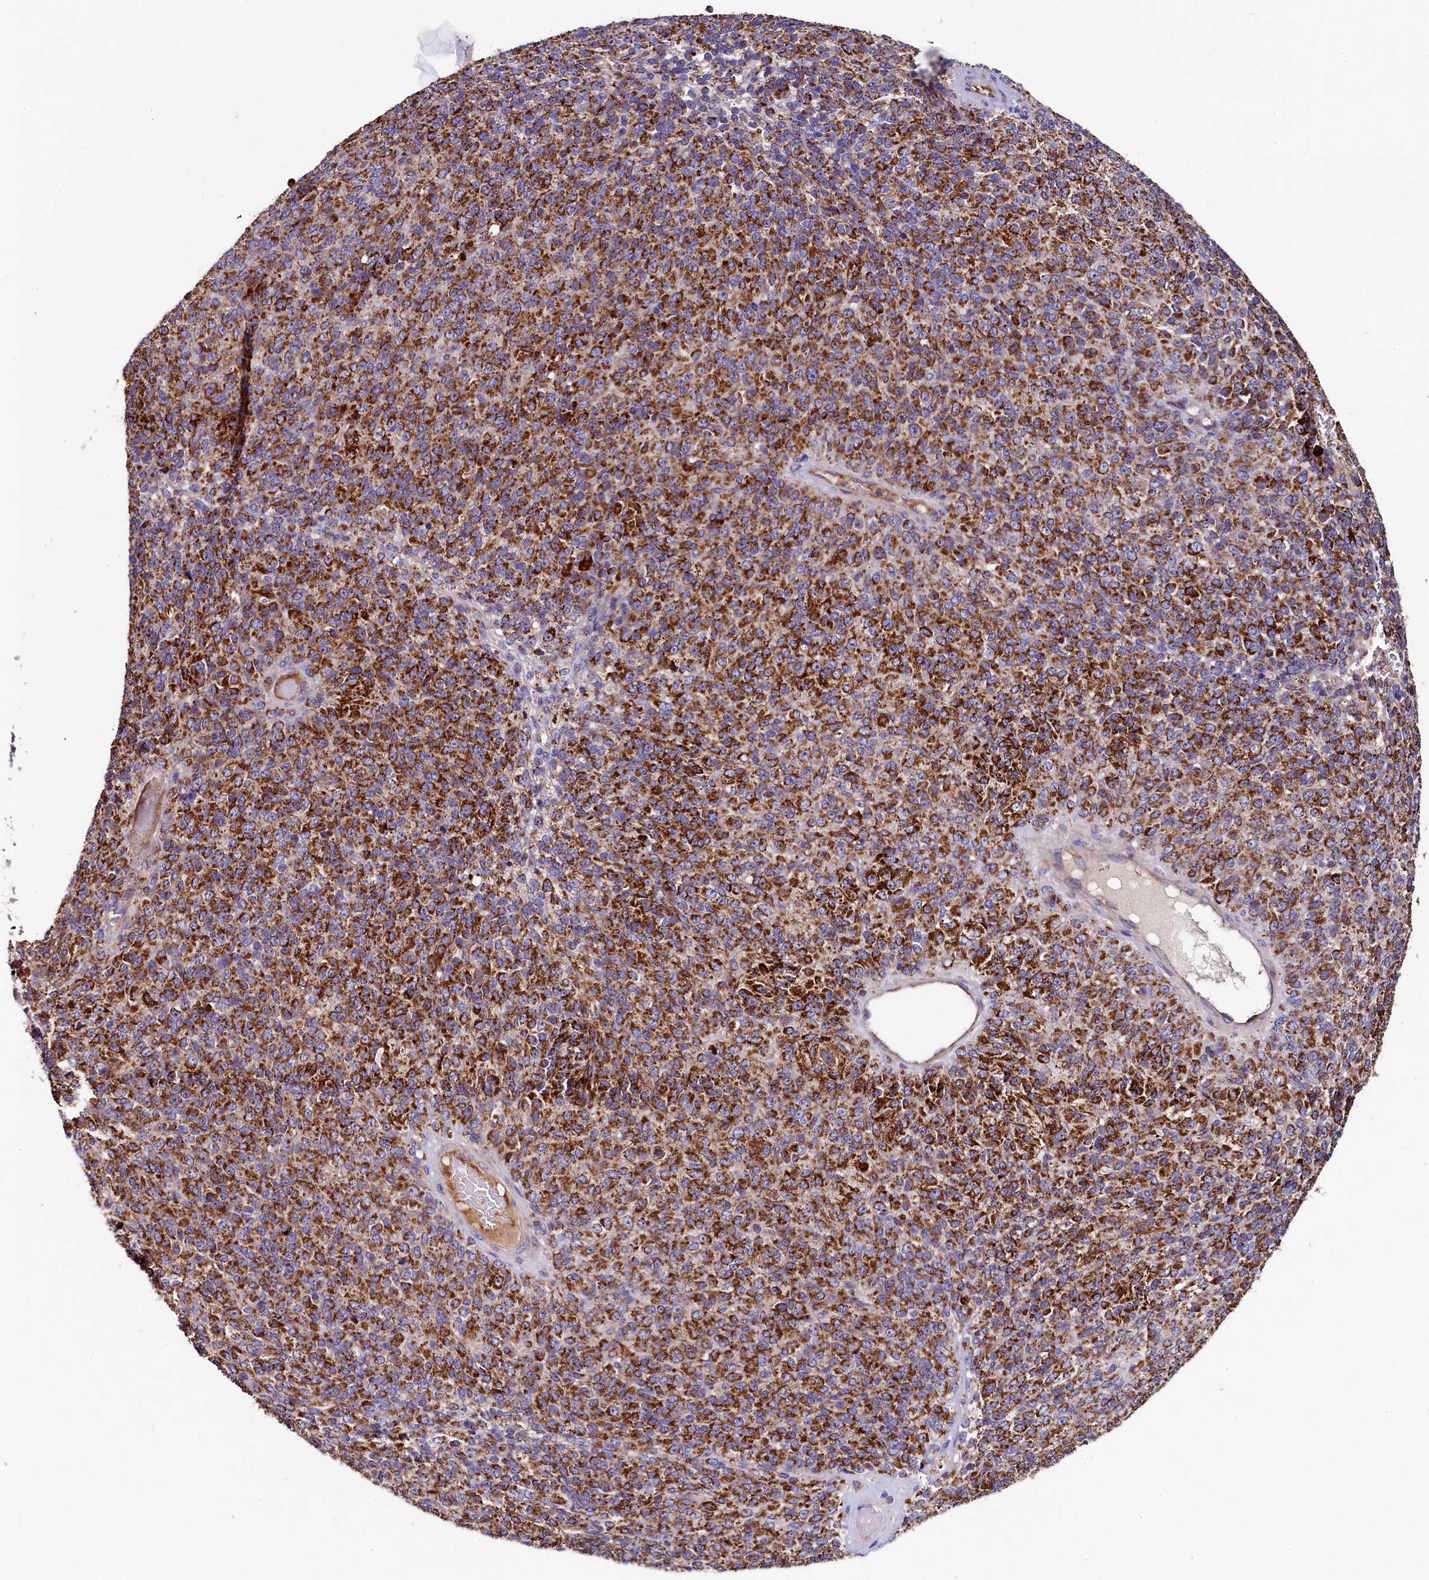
{"staining": {"intensity": "strong", "quantity": ">75%", "location": "cytoplasmic/membranous"}, "tissue": "melanoma", "cell_type": "Tumor cells", "image_type": "cancer", "snomed": [{"axis": "morphology", "description": "Malignant melanoma, Metastatic site"}, {"axis": "topography", "description": "Brain"}], "caption": "Protein staining of malignant melanoma (metastatic site) tissue displays strong cytoplasmic/membranous positivity in approximately >75% of tumor cells.", "gene": "CLYBL", "patient": {"sex": "female", "age": 56}}